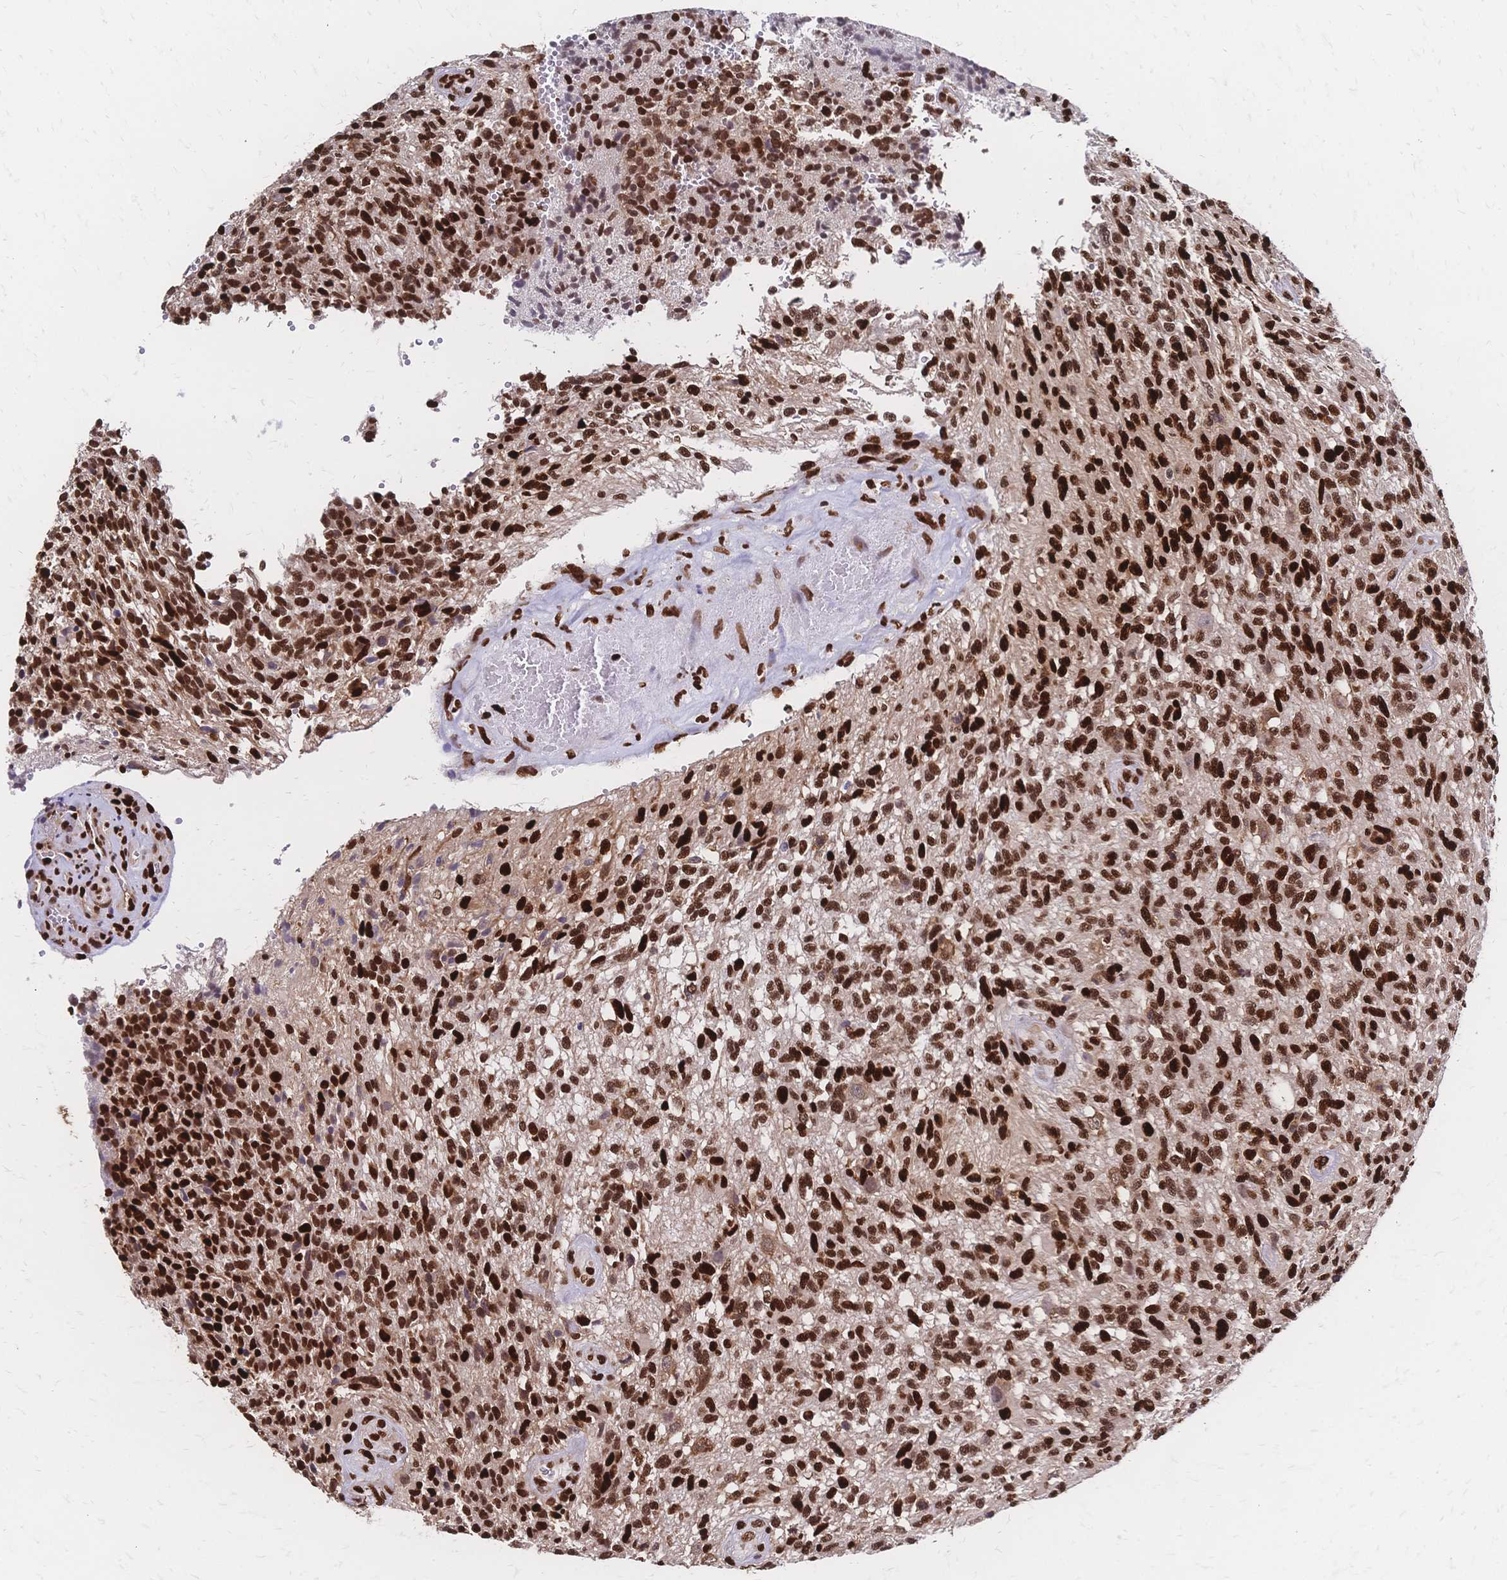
{"staining": {"intensity": "strong", "quantity": ">75%", "location": "nuclear"}, "tissue": "glioma", "cell_type": "Tumor cells", "image_type": "cancer", "snomed": [{"axis": "morphology", "description": "Glioma, malignant, High grade"}, {"axis": "topography", "description": "Brain"}], "caption": "Protein expression analysis of malignant glioma (high-grade) reveals strong nuclear staining in about >75% of tumor cells.", "gene": "HDGF", "patient": {"sex": "male", "age": 56}}